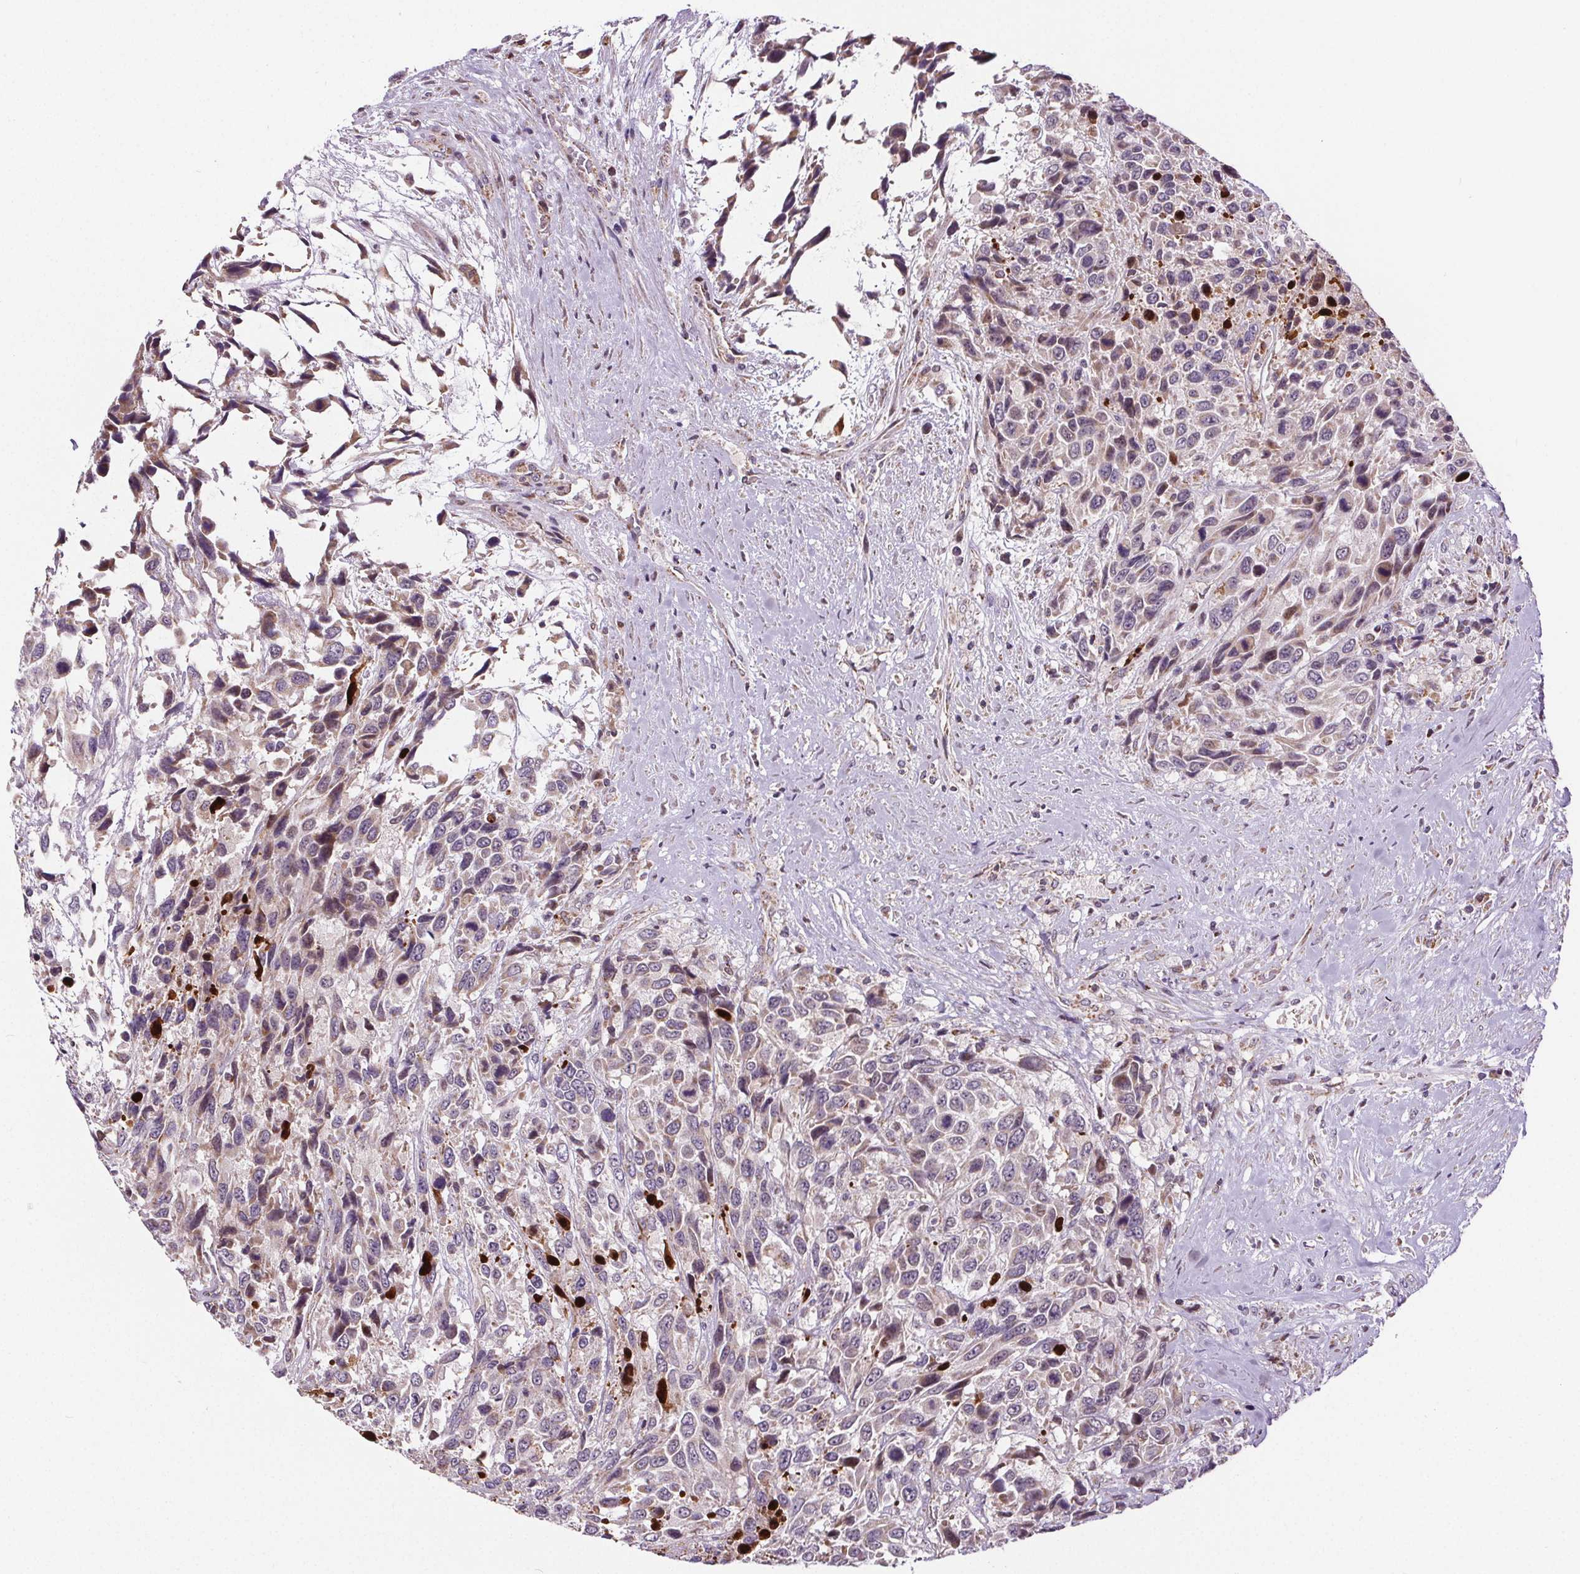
{"staining": {"intensity": "weak", "quantity": "25%-75%", "location": "cytoplasmic/membranous"}, "tissue": "urothelial cancer", "cell_type": "Tumor cells", "image_type": "cancer", "snomed": [{"axis": "morphology", "description": "Urothelial carcinoma, High grade"}, {"axis": "topography", "description": "Urinary bladder"}], "caption": "IHC of human high-grade urothelial carcinoma demonstrates low levels of weak cytoplasmic/membranous positivity in about 25%-75% of tumor cells.", "gene": "SUCLA2", "patient": {"sex": "female", "age": 70}}